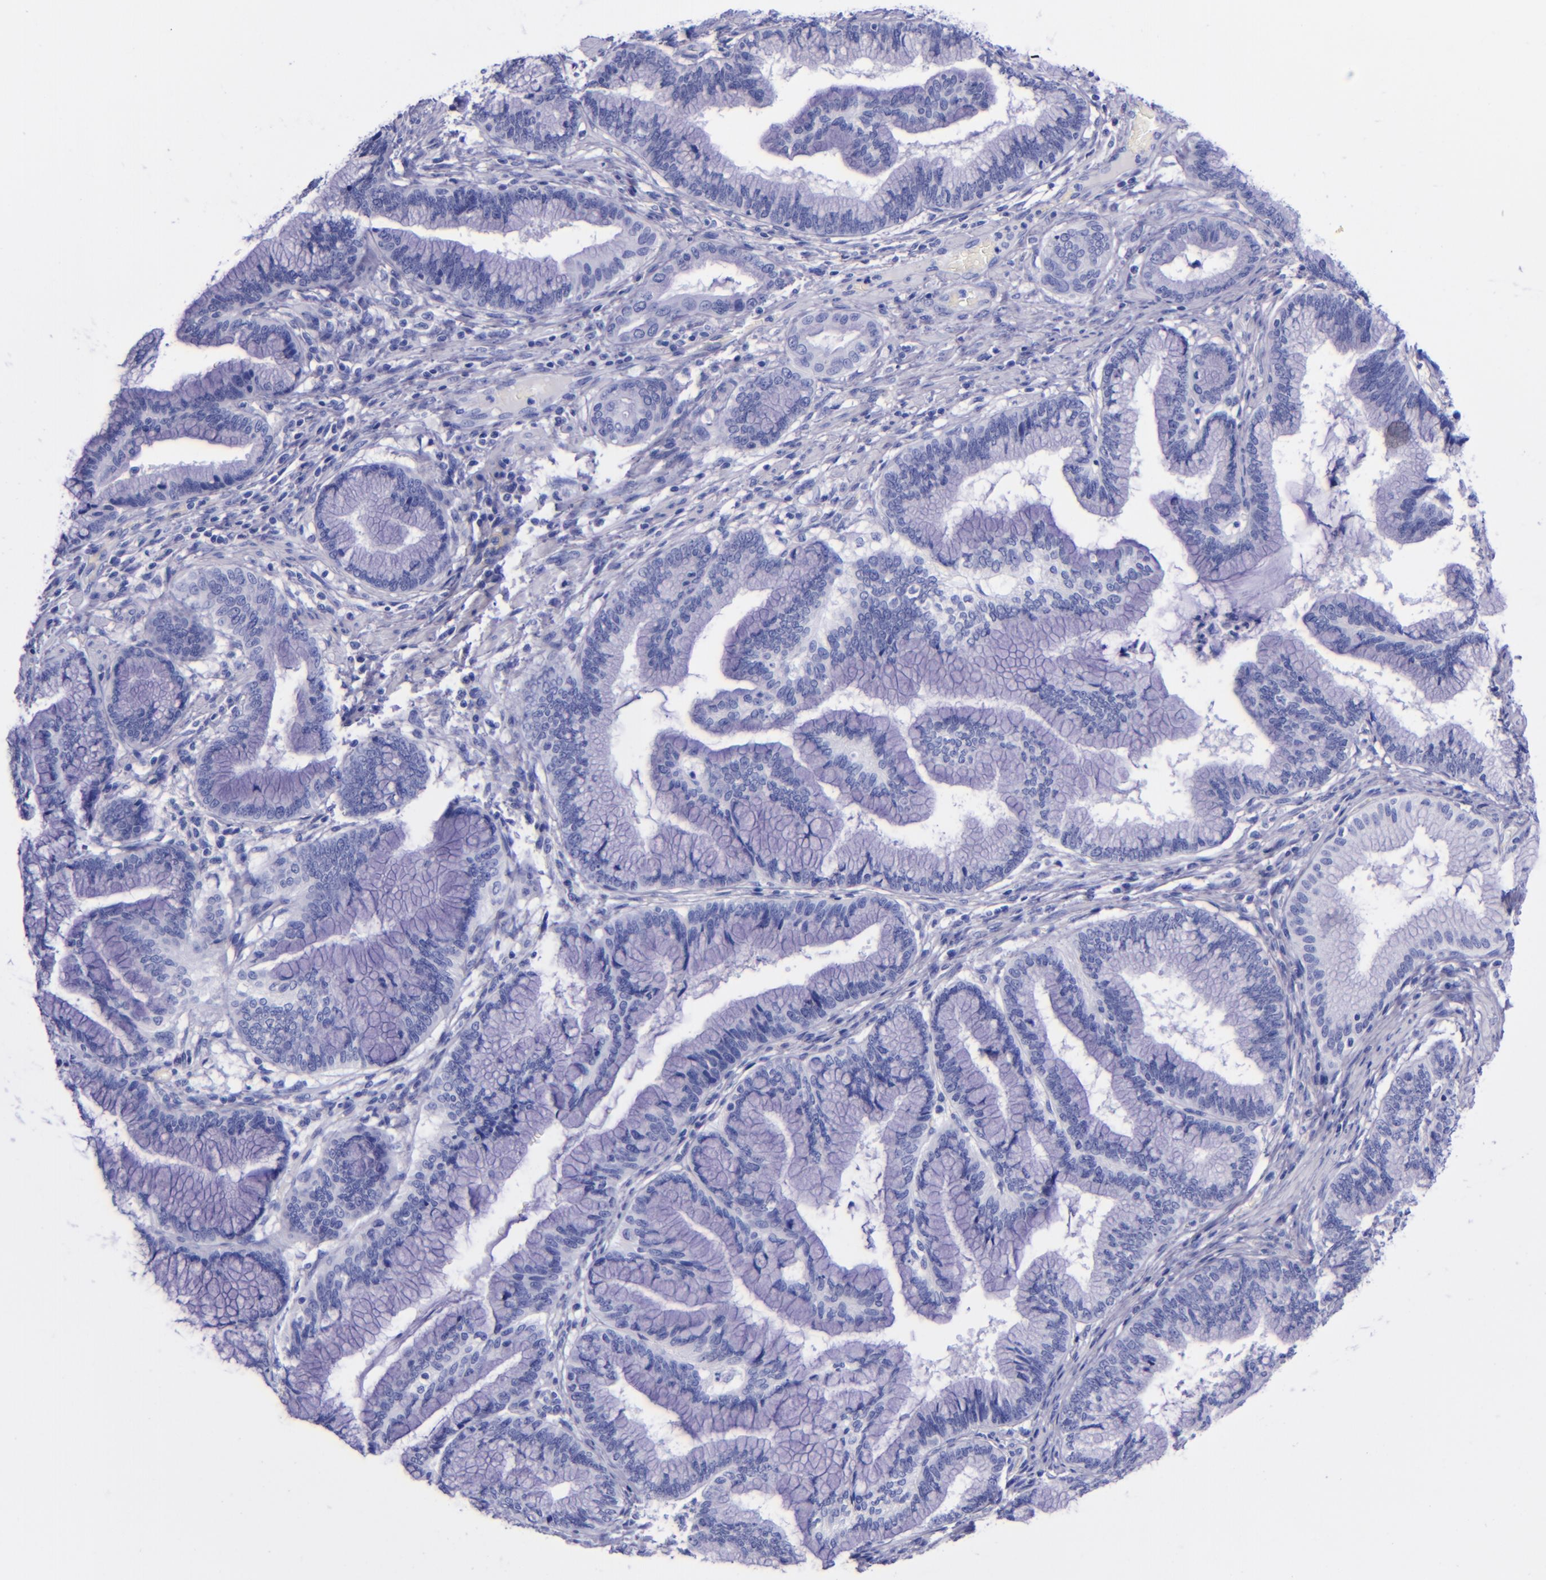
{"staining": {"intensity": "negative", "quantity": "none", "location": "none"}, "tissue": "pancreatic cancer", "cell_type": "Tumor cells", "image_type": "cancer", "snomed": [{"axis": "morphology", "description": "Adenocarcinoma, NOS"}, {"axis": "topography", "description": "Pancreas"}], "caption": "Tumor cells are negative for brown protein staining in pancreatic adenocarcinoma. (Brightfield microscopy of DAB IHC at high magnification).", "gene": "LAG3", "patient": {"sex": "female", "age": 64}}